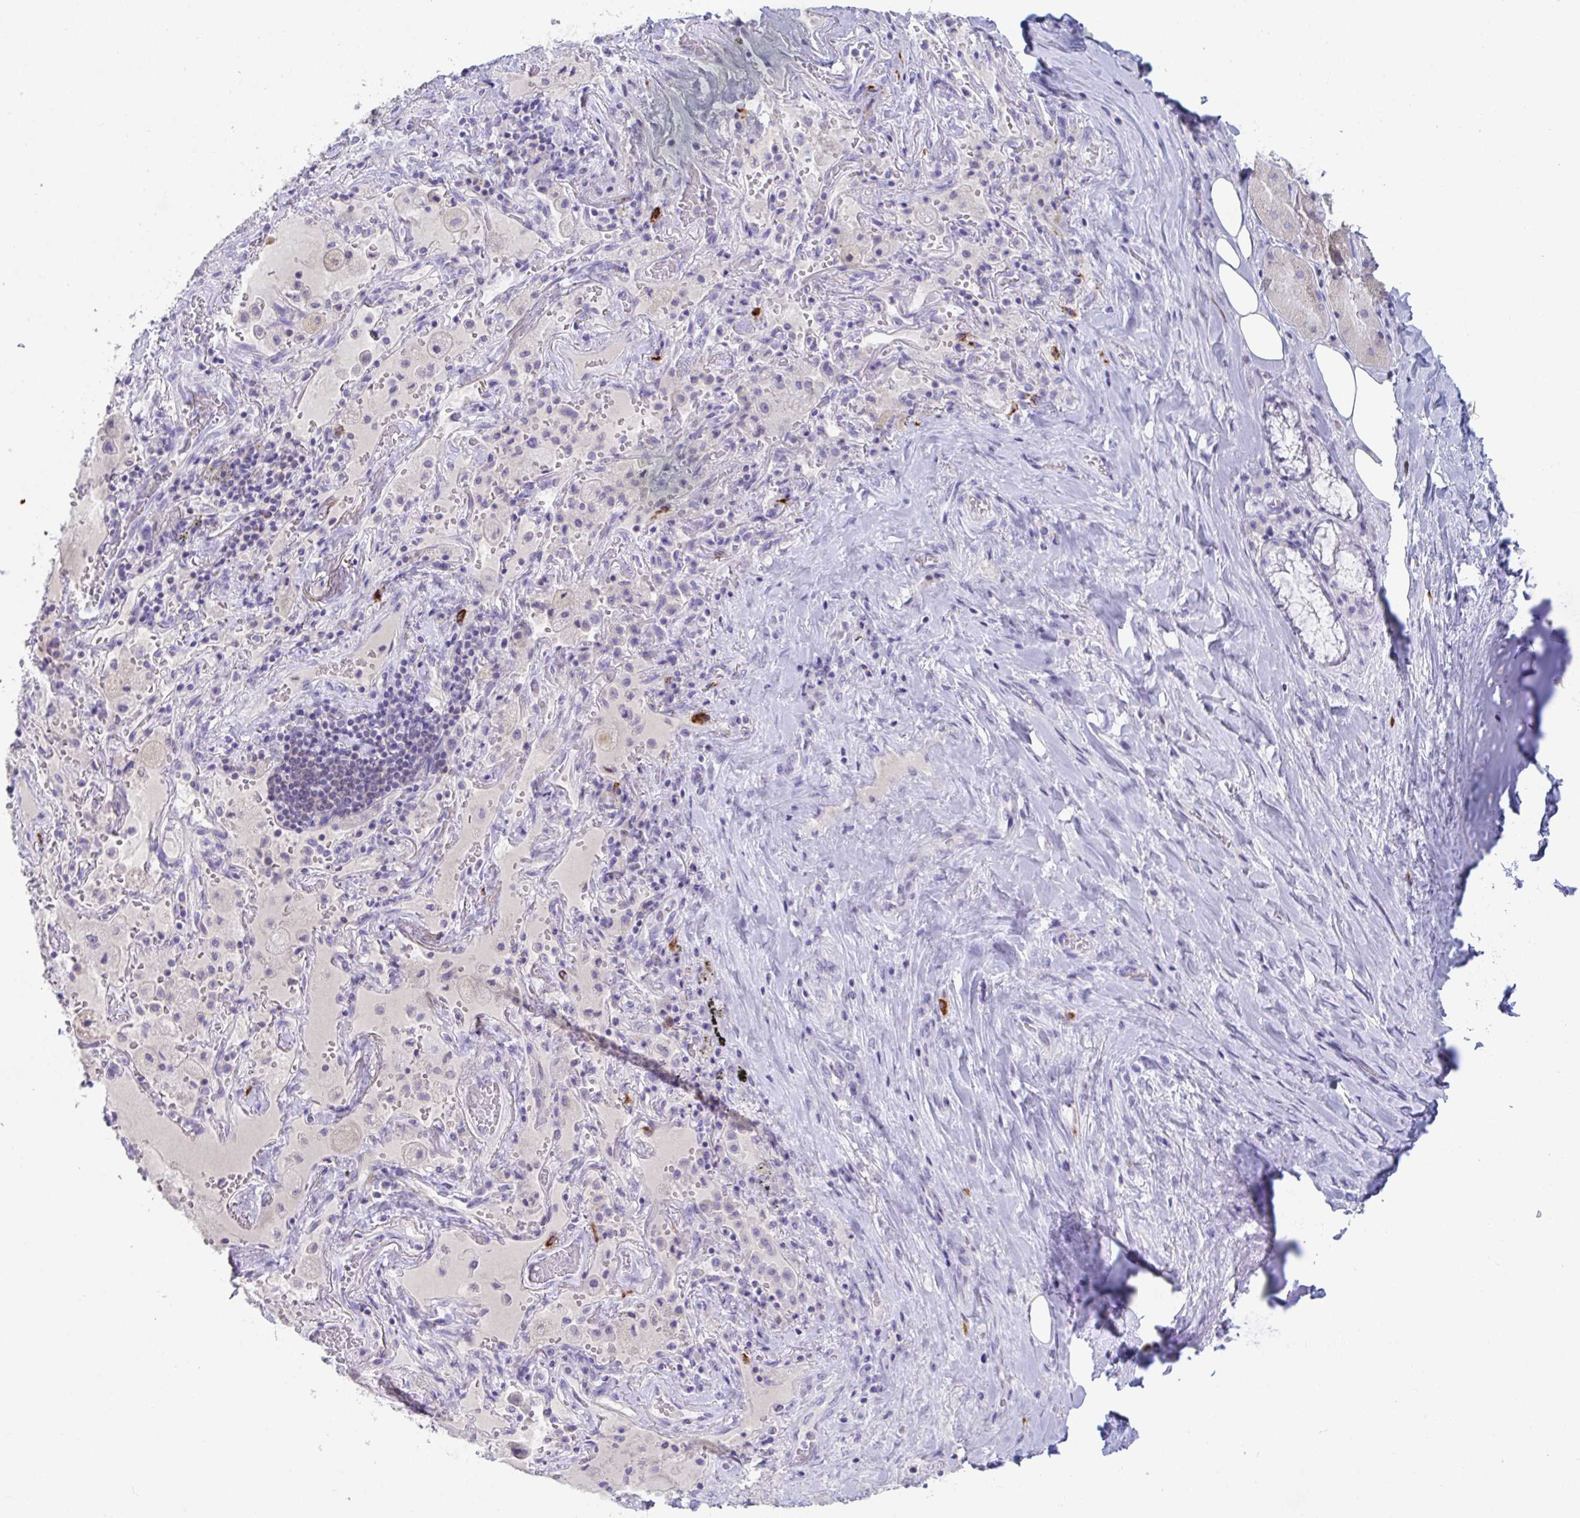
{"staining": {"intensity": "negative", "quantity": "none", "location": "none"}, "tissue": "adipose tissue", "cell_type": "Adipocytes", "image_type": "normal", "snomed": [{"axis": "morphology", "description": "Normal tissue, NOS"}, {"axis": "topography", "description": "Cartilage tissue"}, {"axis": "topography", "description": "Bronchus"}], "caption": "DAB (3,3'-diaminobenzidine) immunohistochemical staining of unremarkable human adipose tissue shows no significant expression in adipocytes.", "gene": "PLA2G1B", "patient": {"sex": "male", "age": 64}}